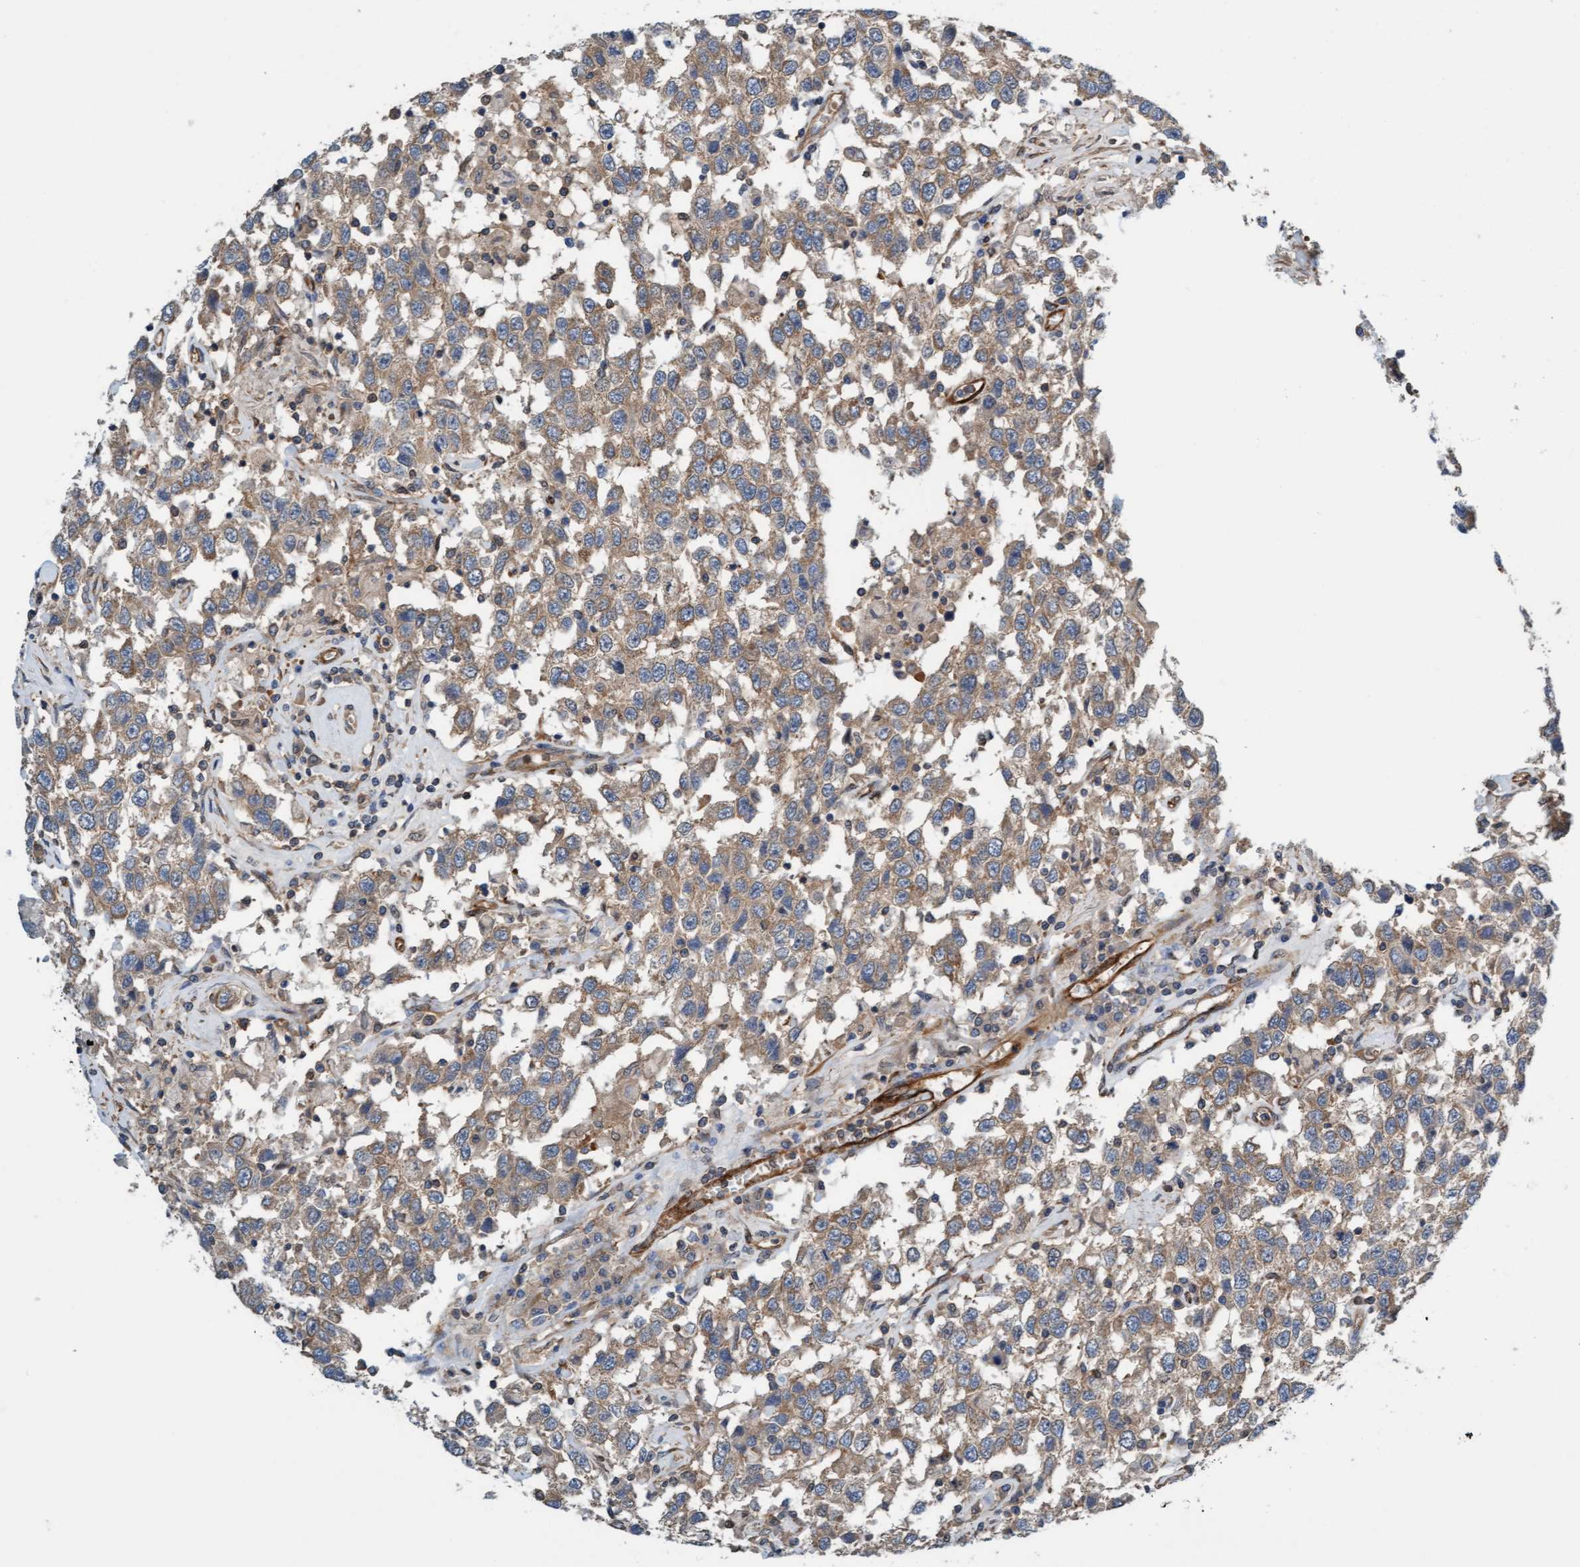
{"staining": {"intensity": "weak", "quantity": ">75%", "location": "cytoplasmic/membranous"}, "tissue": "testis cancer", "cell_type": "Tumor cells", "image_type": "cancer", "snomed": [{"axis": "morphology", "description": "Seminoma, NOS"}, {"axis": "topography", "description": "Testis"}], "caption": "Weak cytoplasmic/membranous staining for a protein is seen in about >75% of tumor cells of testis cancer (seminoma) using IHC.", "gene": "FMNL3", "patient": {"sex": "male", "age": 41}}